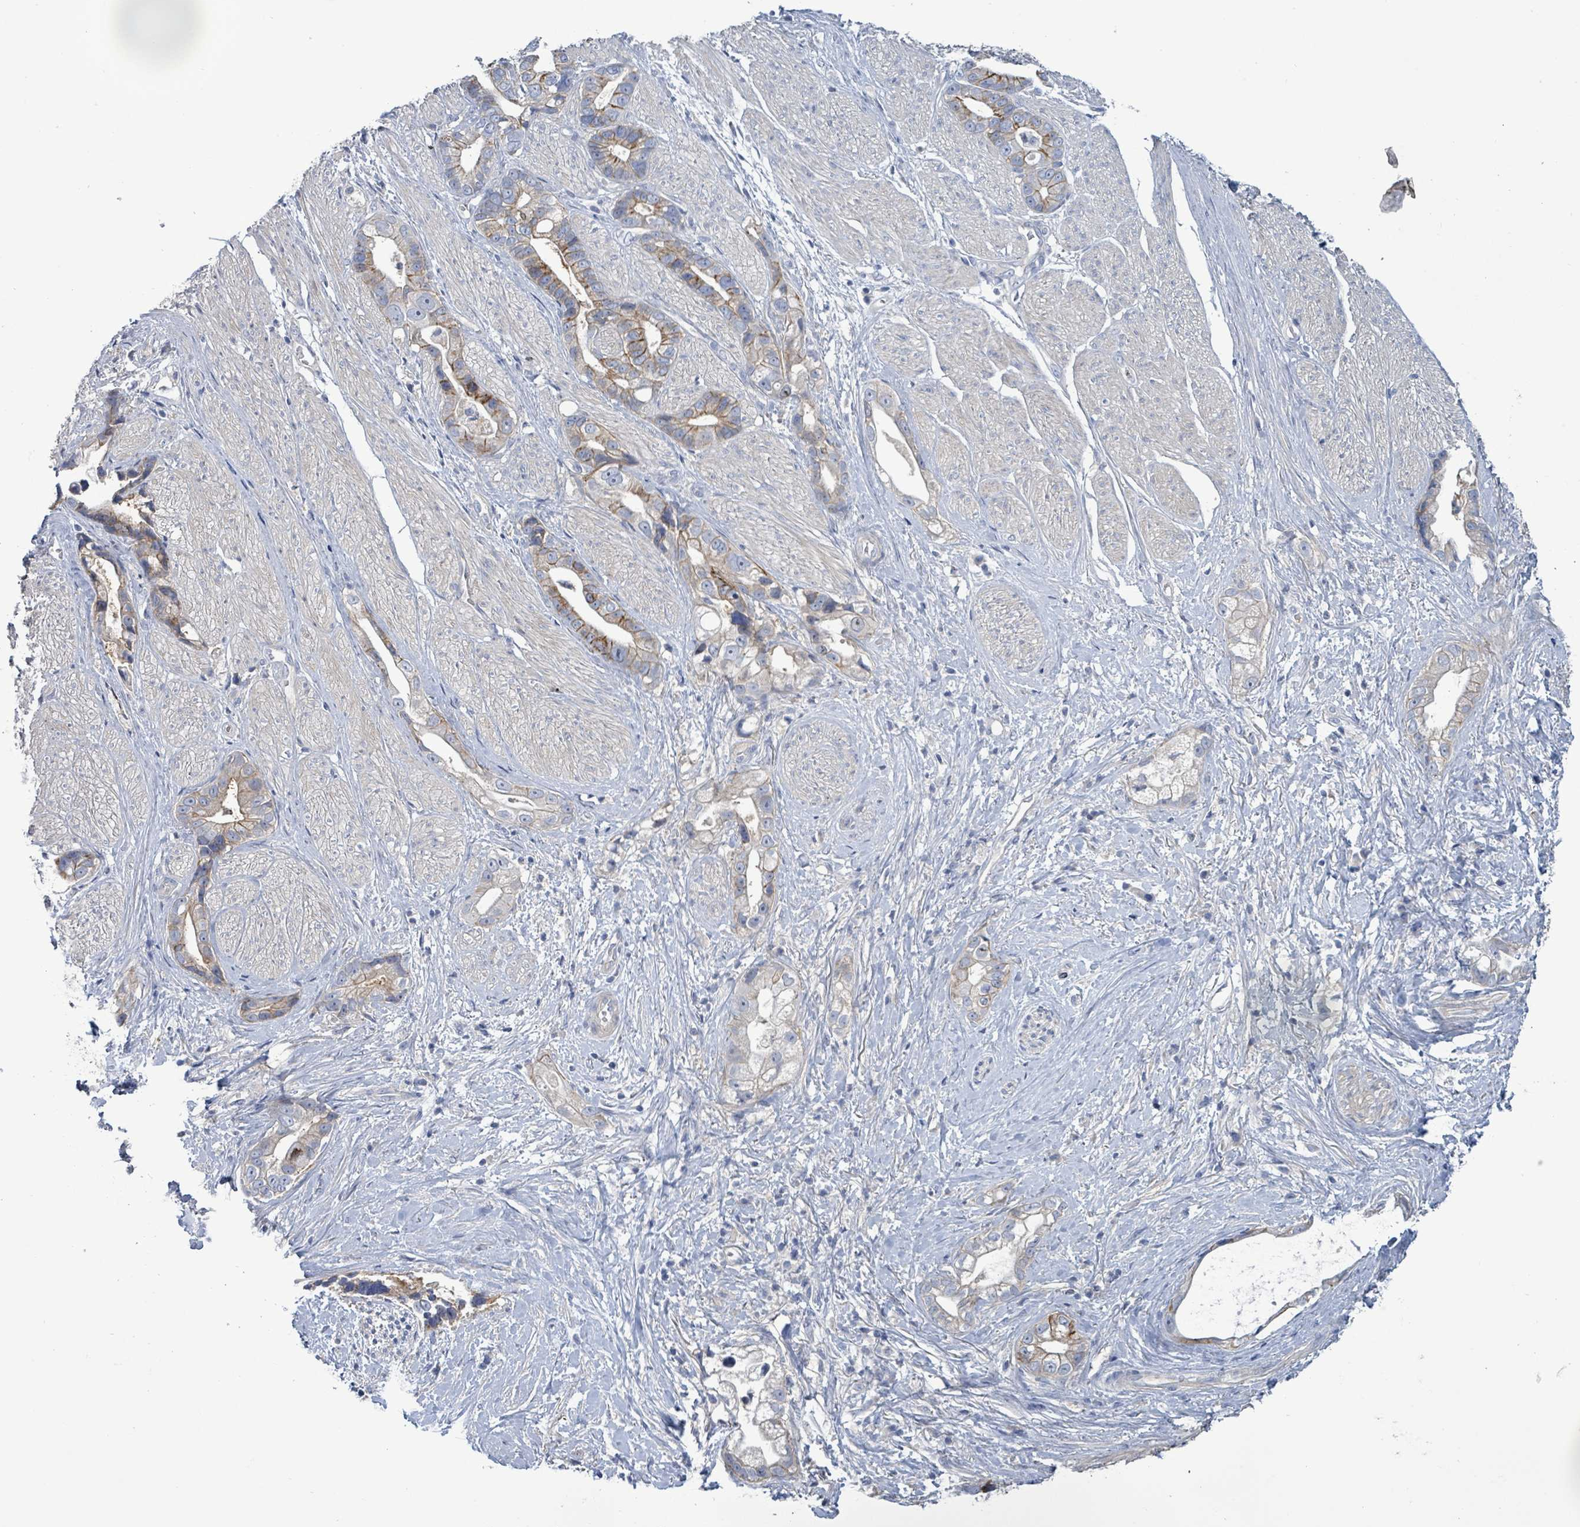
{"staining": {"intensity": "moderate", "quantity": ">75%", "location": "cytoplasmic/membranous"}, "tissue": "stomach cancer", "cell_type": "Tumor cells", "image_type": "cancer", "snomed": [{"axis": "morphology", "description": "Adenocarcinoma, NOS"}, {"axis": "topography", "description": "Stomach"}], "caption": "There is medium levels of moderate cytoplasmic/membranous staining in tumor cells of stomach adenocarcinoma, as demonstrated by immunohistochemical staining (brown color).", "gene": "KRAS", "patient": {"sex": "male", "age": 55}}